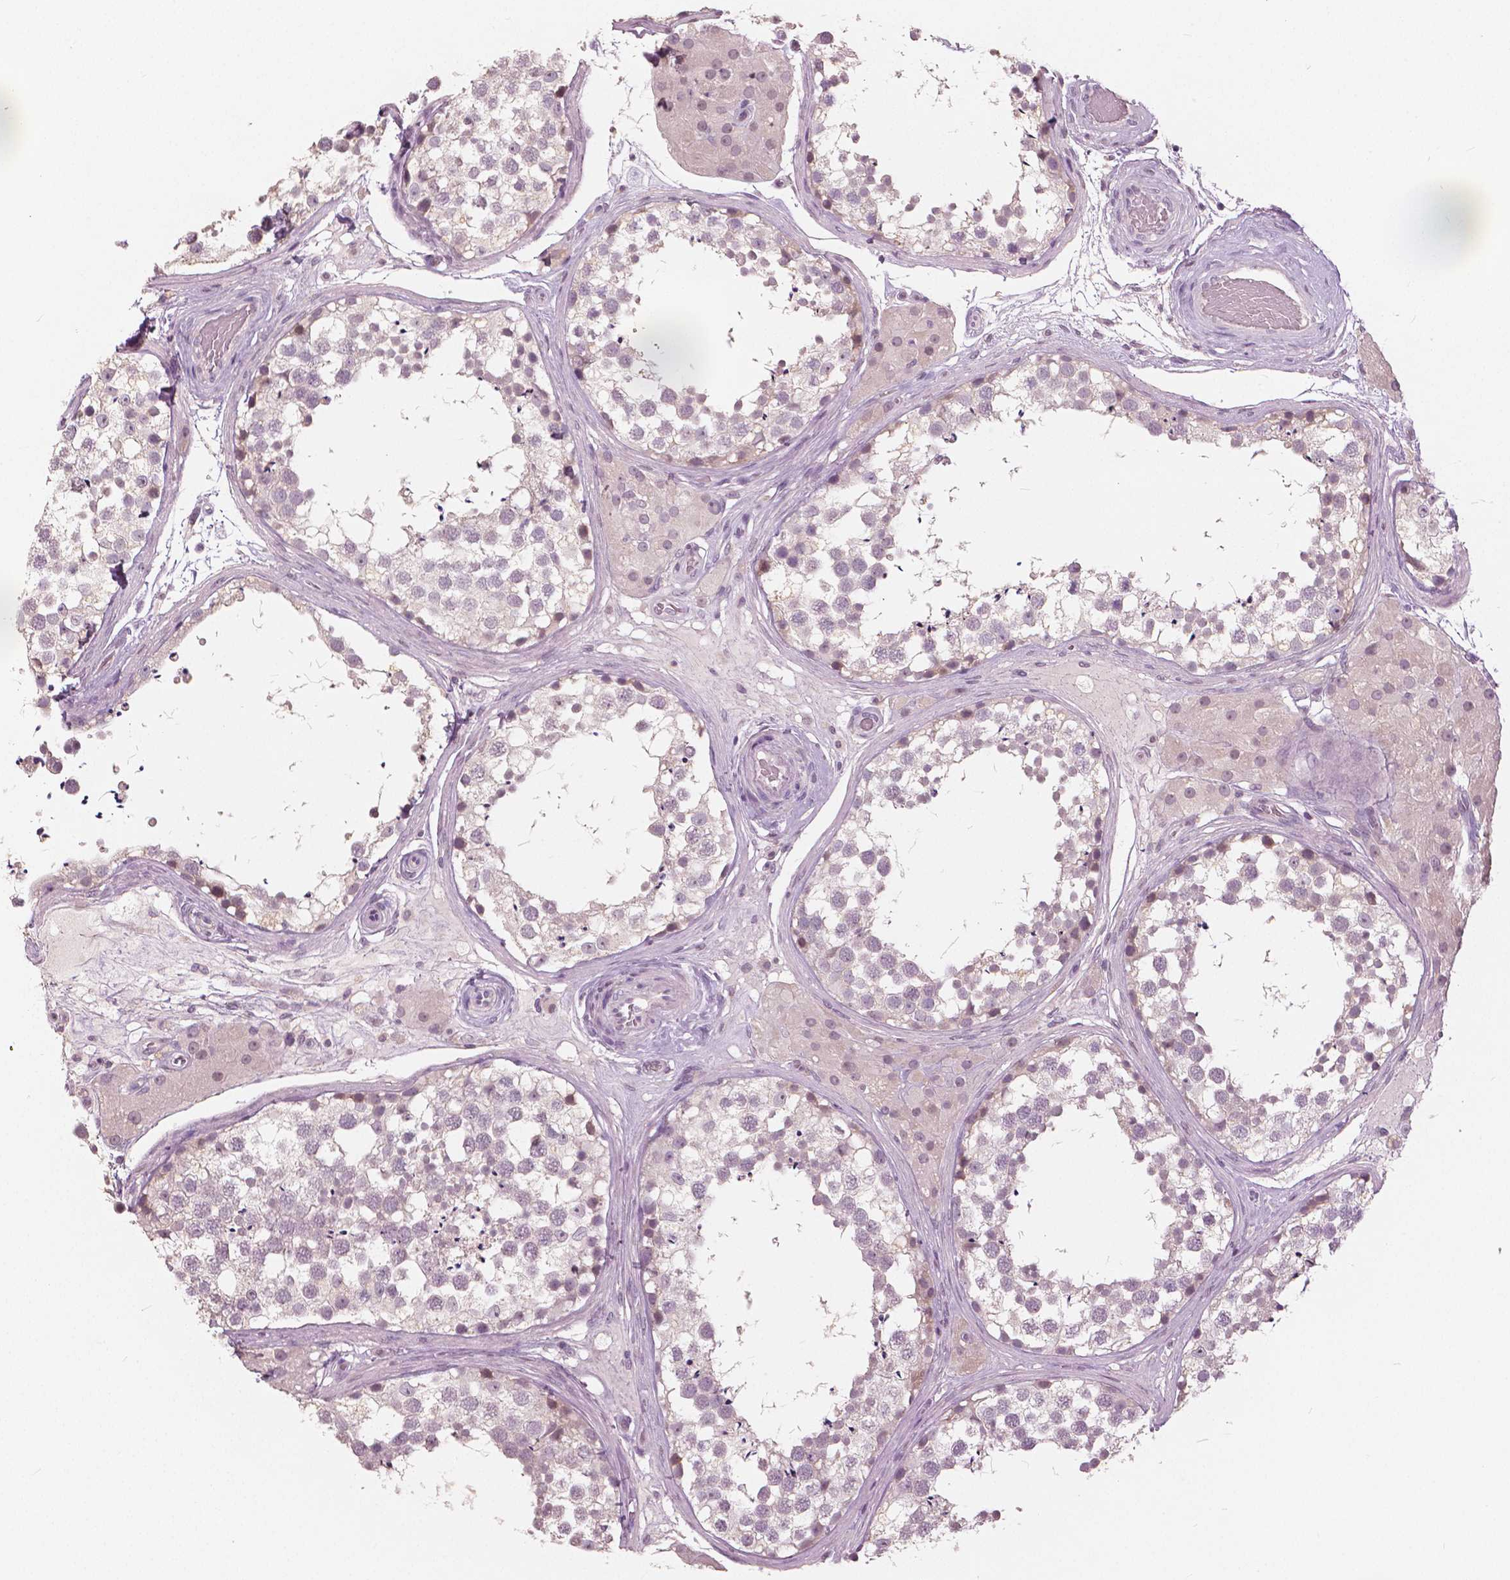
{"staining": {"intensity": "weak", "quantity": "<25%", "location": "nuclear"}, "tissue": "testis", "cell_type": "Cells in seminiferous ducts", "image_type": "normal", "snomed": [{"axis": "morphology", "description": "Normal tissue, NOS"}, {"axis": "morphology", "description": "Seminoma, NOS"}, {"axis": "topography", "description": "Testis"}], "caption": "Cells in seminiferous ducts show no significant protein expression in unremarkable testis. Brightfield microscopy of IHC stained with DAB (3,3'-diaminobenzidine) (brown) and hematoxylin (blue), captured at high magnification.", "gene": "NANOG", "patient": {"sex": "male", "age": 65}}